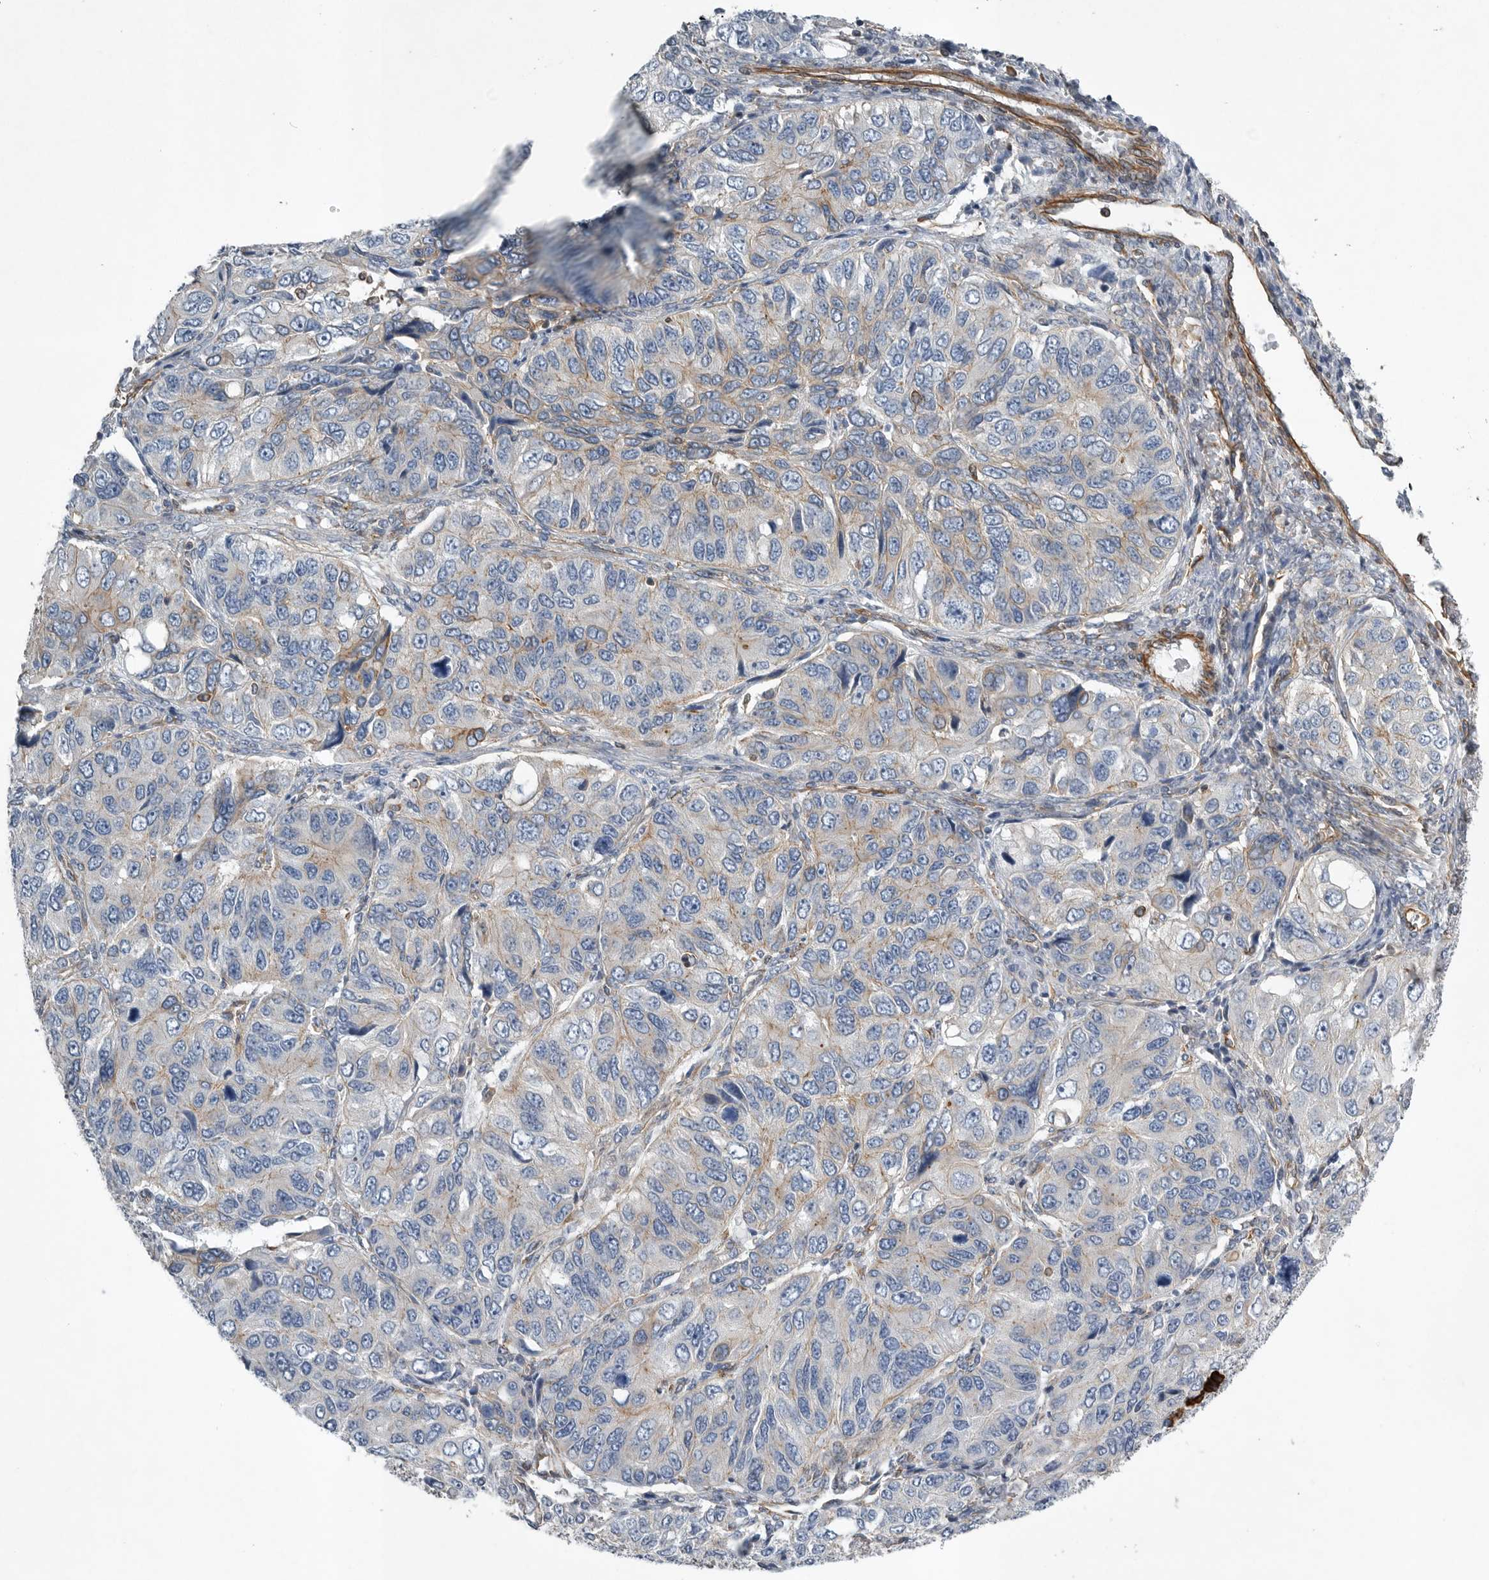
{"staining": {"intensity": "weak", "quantity": "<25%", "location": "cytoplasmic/membranous"}, "tissue": "ovarian cancer", "cell_type": "Tumor cells", "image_type": "cancer", "snomed": [{"axis": "morphology", "description": "Carcinoma, endometroid"}, {"axis": "topography", "description": "Ovary"}], "caption": "This histopathology image is of ovarian cancer (endometroid carcinoma) stained with immunohistochemistry (IHC) to label a protein in brown with the nuclei are counter-stained blue. There is no positivity in tumor cells.", "gene": "PLEC", "patient": {"sex": "female", "age": 51}}